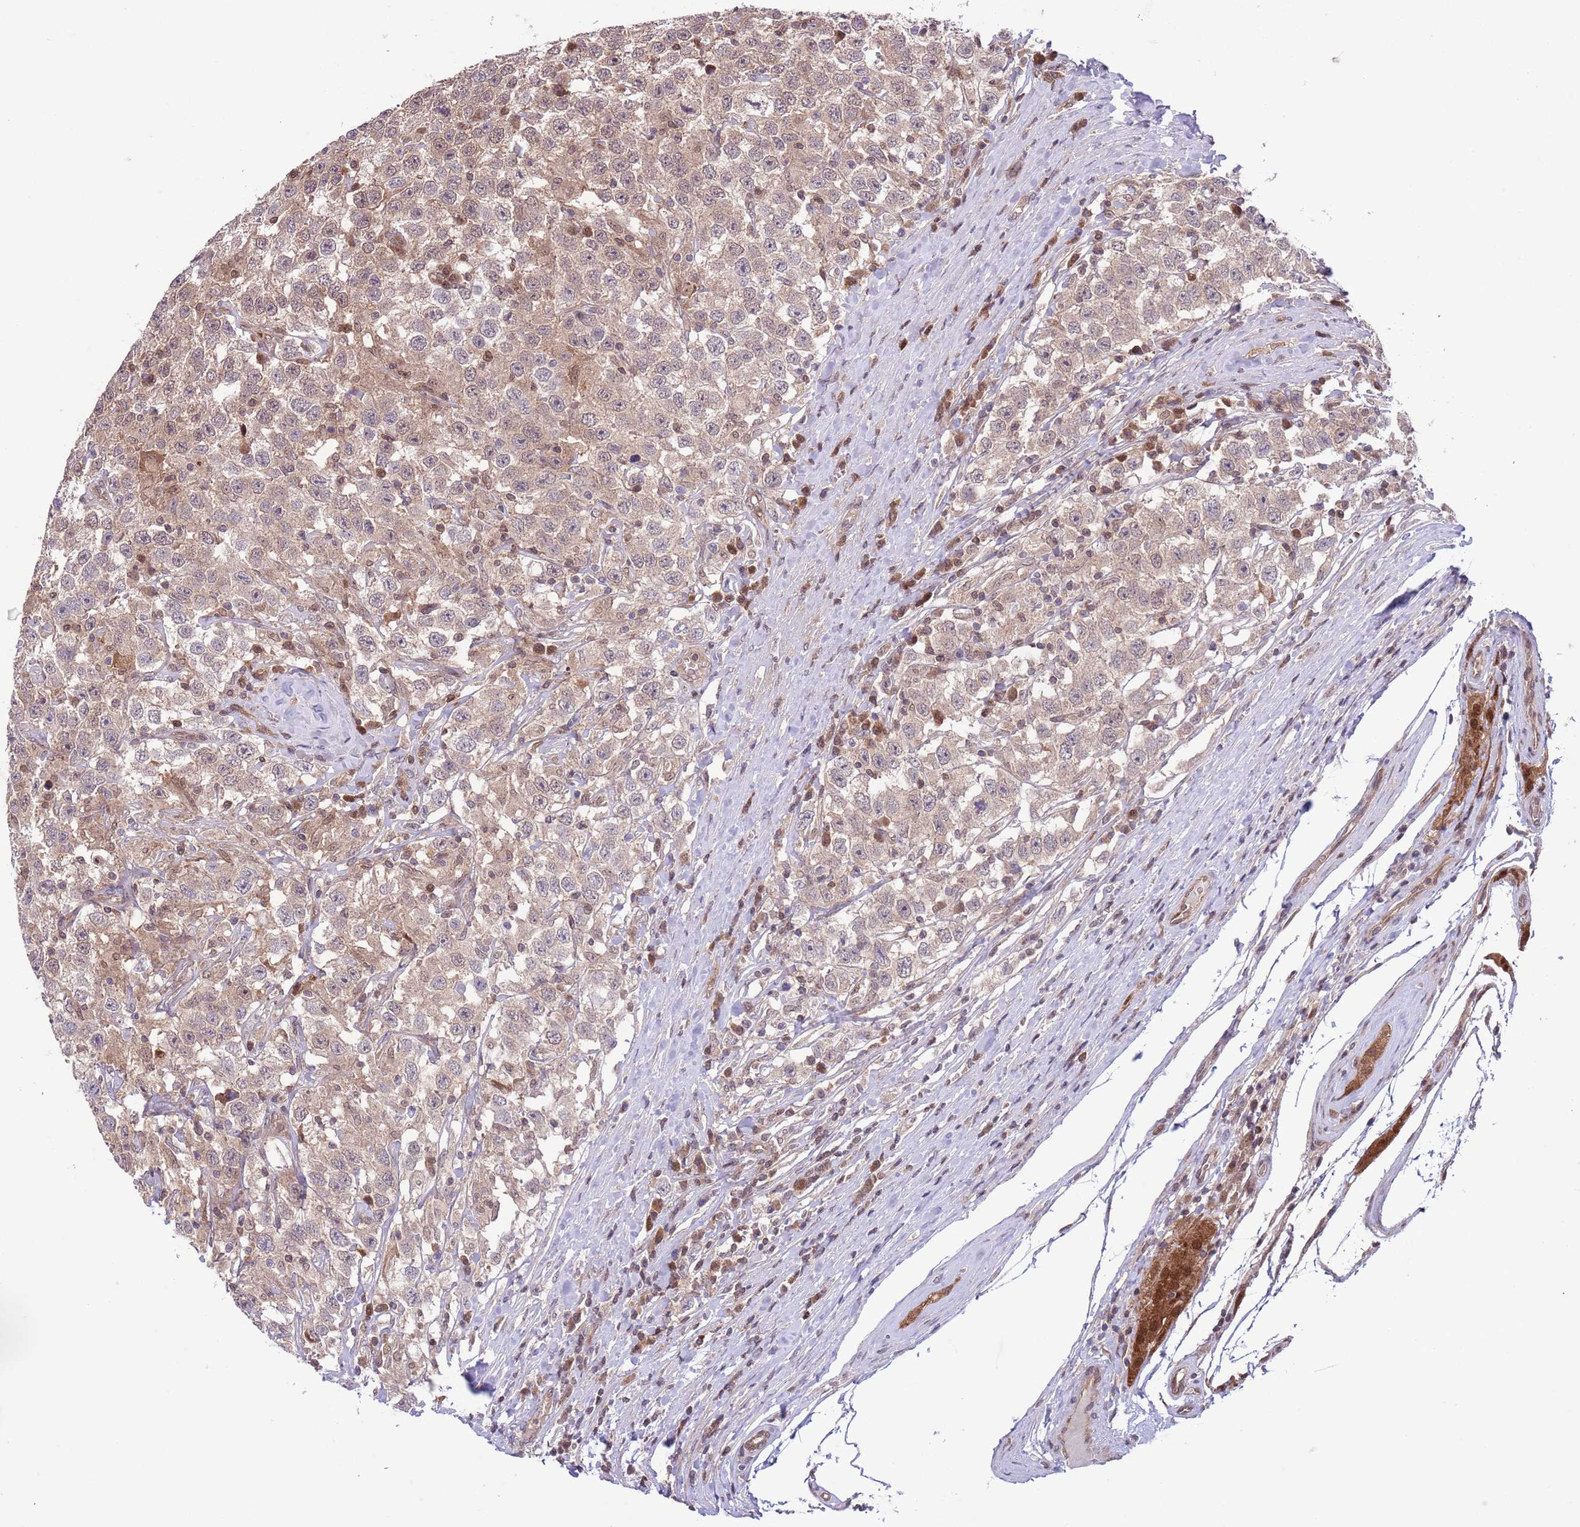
{"staining": {"intensity": "weak", "quantity": ">75%", "location": "cytoplasmic/membranous,nuclear"}, "tissue": "testis cancer", "cell_type": "Tumor cells", "image_type": "cancer", "snomed": [{"axis": "morphology", "description": "Seminoma, NOS"}, {"axis": "topography", "description": "Testis"}], "caption": "Tumor cells exhibit low levels of weak cytoplasmic/membranous and nuclear staining in about >75% of cells in human testis cancer. The staining was performed using DAB (3,3'-diaminobenzidine), with brown indicating positive protein expression. Nuclei are stained blue with hematoxylin.", "gene": "HDHD2", "patient": {"sex": "male", "age": 41}}